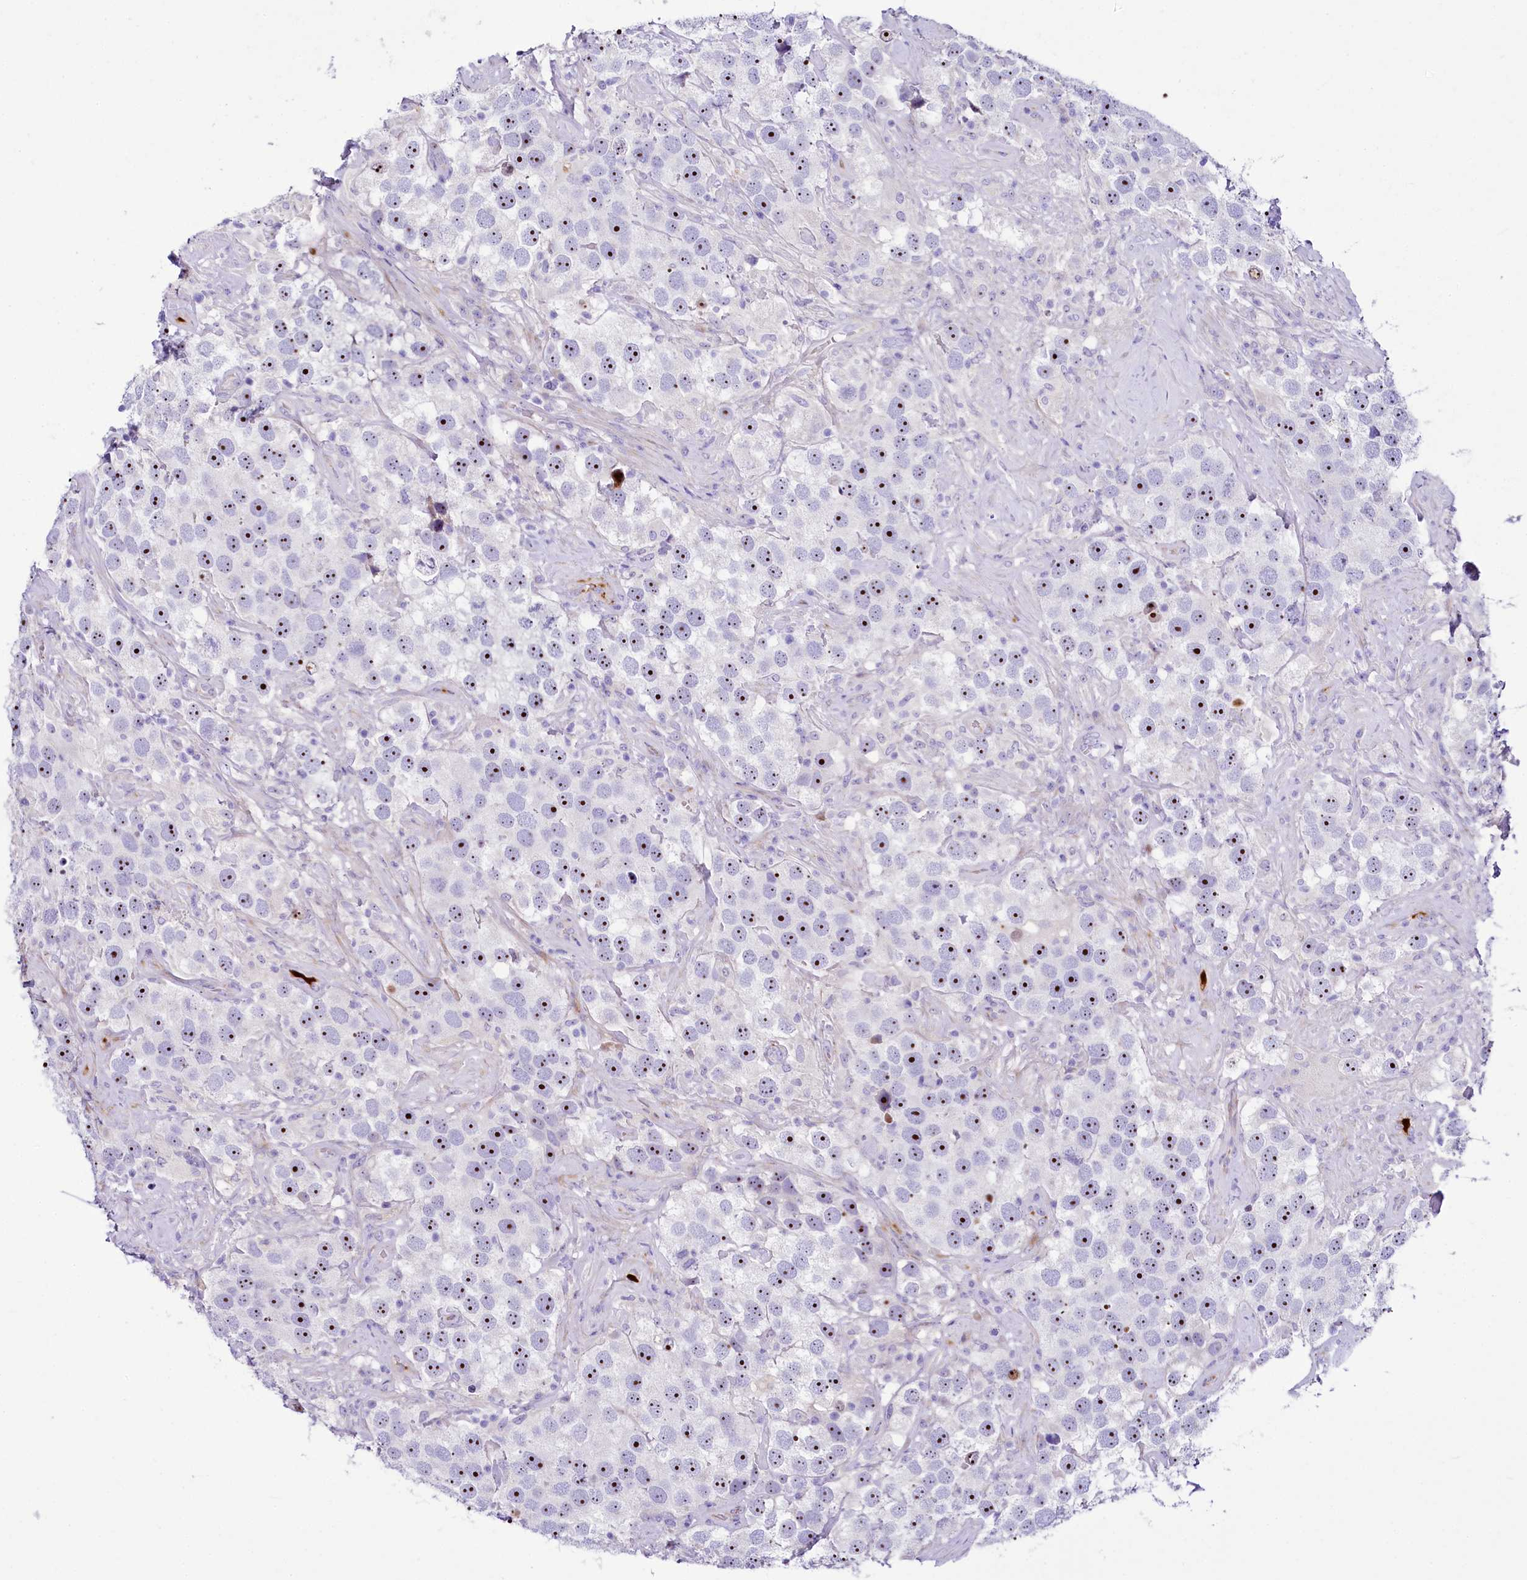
{"staining": {"intensity": "strong", "quantity": ">75%", "location": "nuclear"}, "tissue": "testis cancer", "cell_type": "Tumor cells", "image_type": "cancer", "snomed": [{"axis": "morphology", "description": "Seminoma, NOS"}, {"axis": "topography", "description": "Testis"}], "caption": "Strong nuclear positivity is seen in about >75% of tumor cells in seminoma (testis).", "gene": "SH3TC2", "patient": {"sex": "male", "age": 49}}